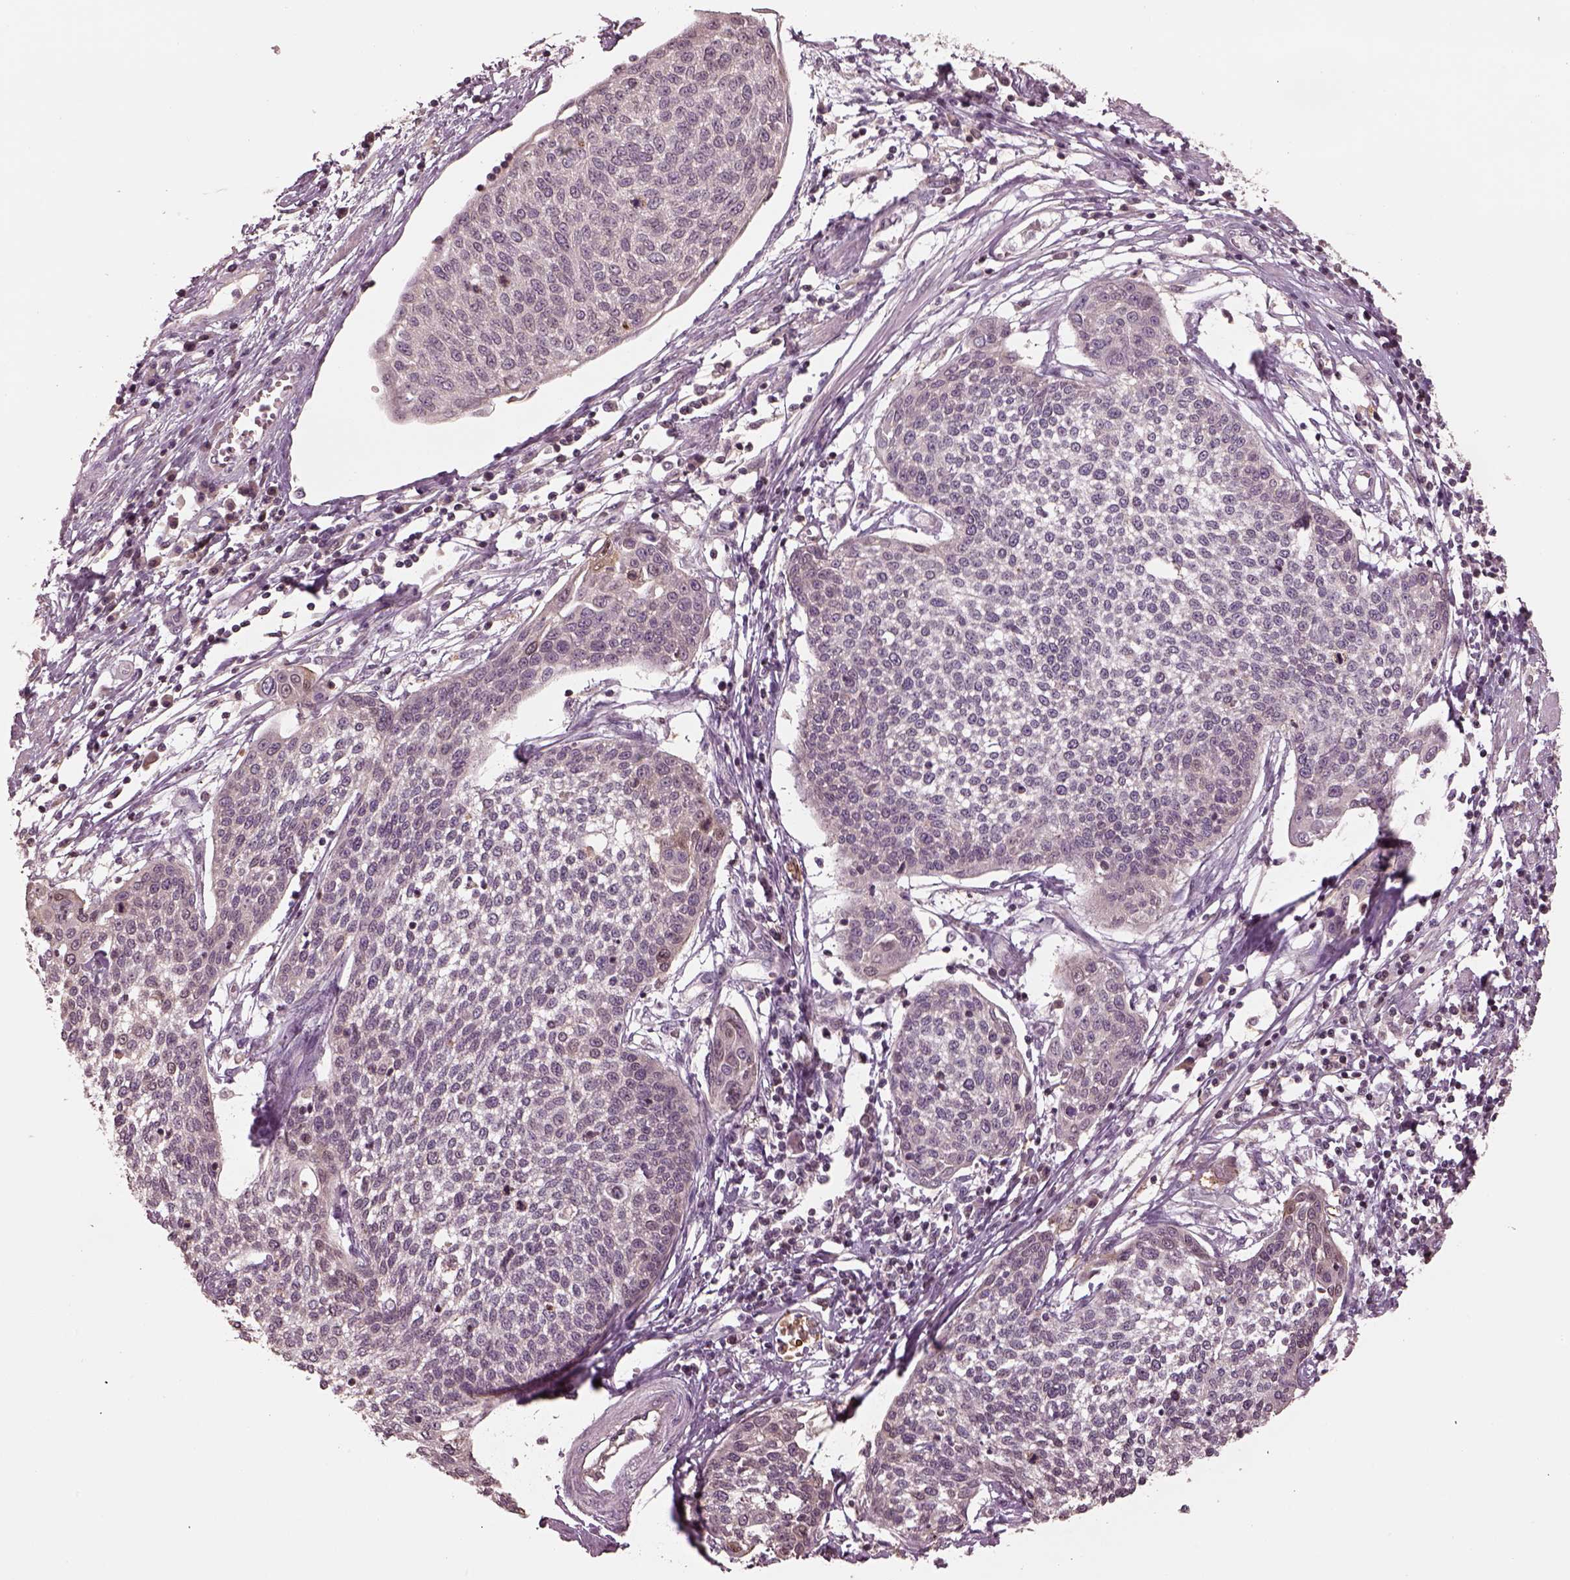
{"staining": {"intensity": "negative", "quantity": "none", "location": "none"}, "tissue": "cervical cancer", "cell_type": "Tumor cells", "image_type": "cancer", "snomed": [{"axis": "morphology", "description": "Squamous cell carcinoma, NOS"}, {"axis": "topography", "description": "Cervix"}], "caption": "A micrograph of squamous cell carcinoma (cervical) stained for a protein reveals no brown staining in tumor cells. (DAB immunohistochemistry visualized using brightfield microscopy, high magnification).", "gene": "TLX3", "patient": {"sex": "female", "age": 34}}